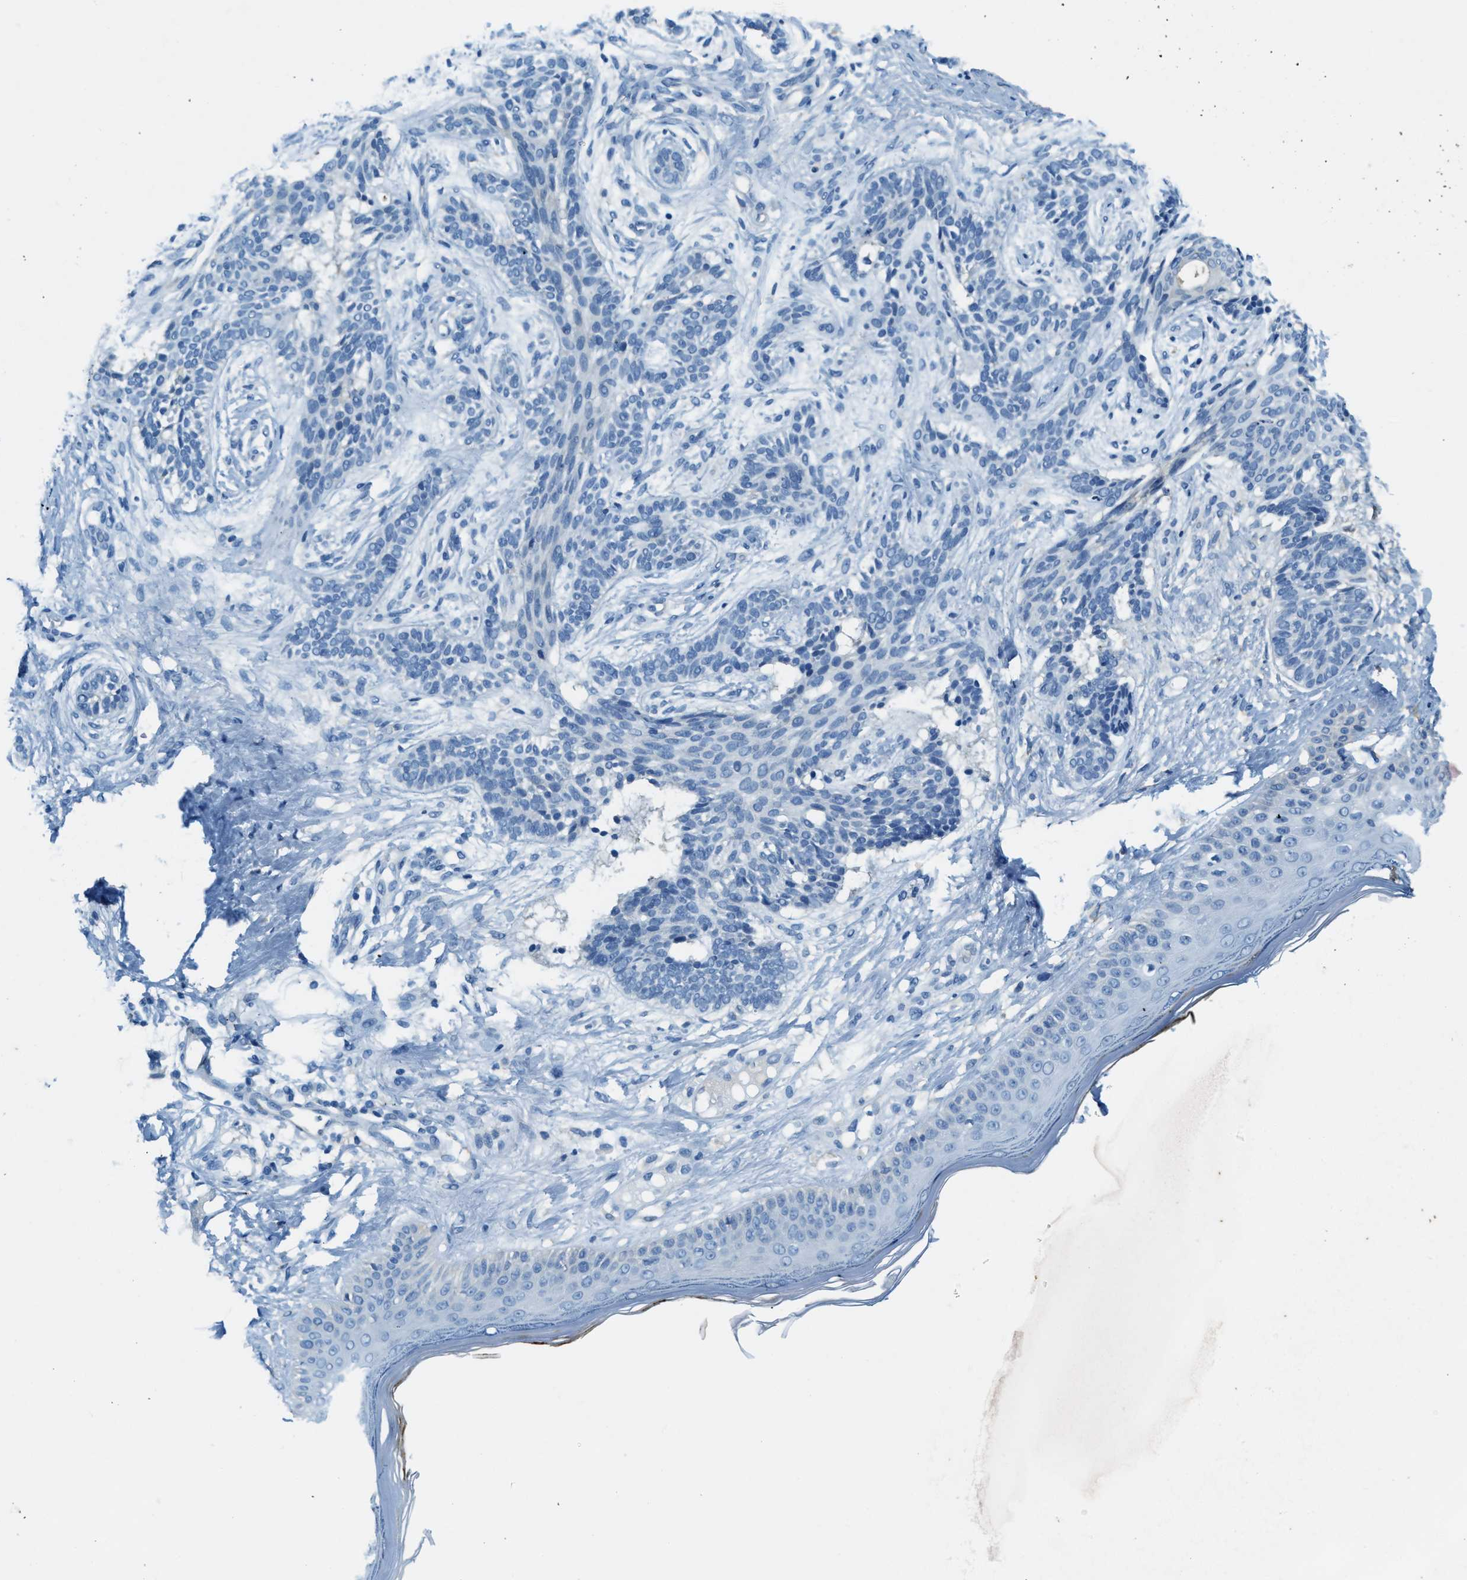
{"staining": {"intensity": "negative", "quantity": "none", "location": "none"}, "tissue": "skin cancer", "cell_type": "Tumor cells", "image_type": "cancer", "snomed": [{"axis": "morphology", "description": "Normal tissue, NOS"}, {"axis": "morphology", "description": "Basal cell carcinoma"}, {"axis": "topography", "description": "Skin"}], "caption": "Tumor cells are negative for protein expression in human basal cell carcinoma (skin).", "gene": "MATCAP2", "patient": {"sex": "male", "age": 63}}